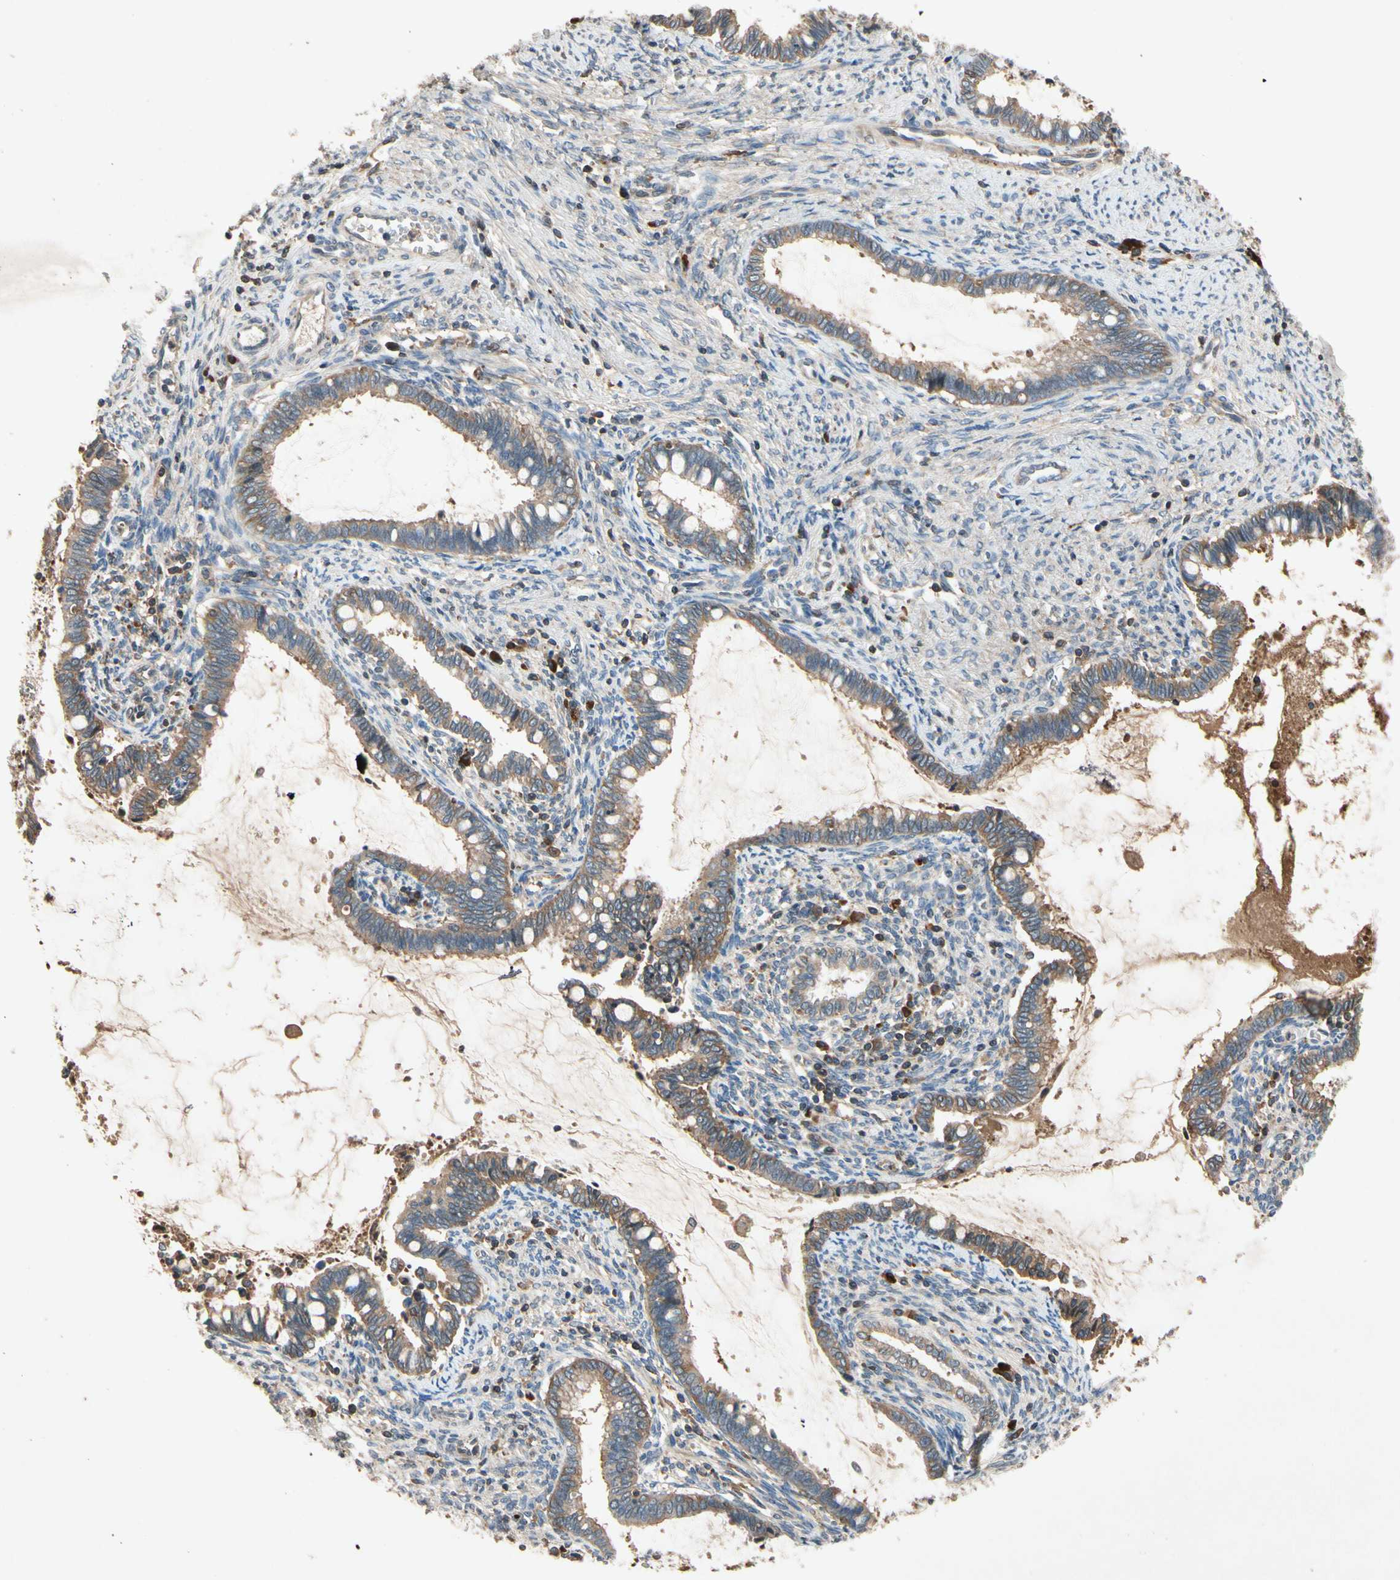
{"staining": {"intensity": "moderate", "quantity": ">75%", "location": "cytoplasmic/membranous"}, "tissue": "cervical cancer", "cell_type": "Tumor cells", "image_type": "cancer", "snomed": [{"axis": "morphology", "description": "Adenocarcinoma, NOS"}, {"axis": "topography", "description": "Cervix"}], "caption": "DAB (3,3'-diaminobenzidine) immunohistochemical staining of cervical cancer reveals moderate cytoplasmic/membranous protein expression in about >75% of tumor cells. (IHC, brightfield microscopy, high magnification).", "gene": "IL1RL1", "patient": {"sex": "female", "age": 44}}